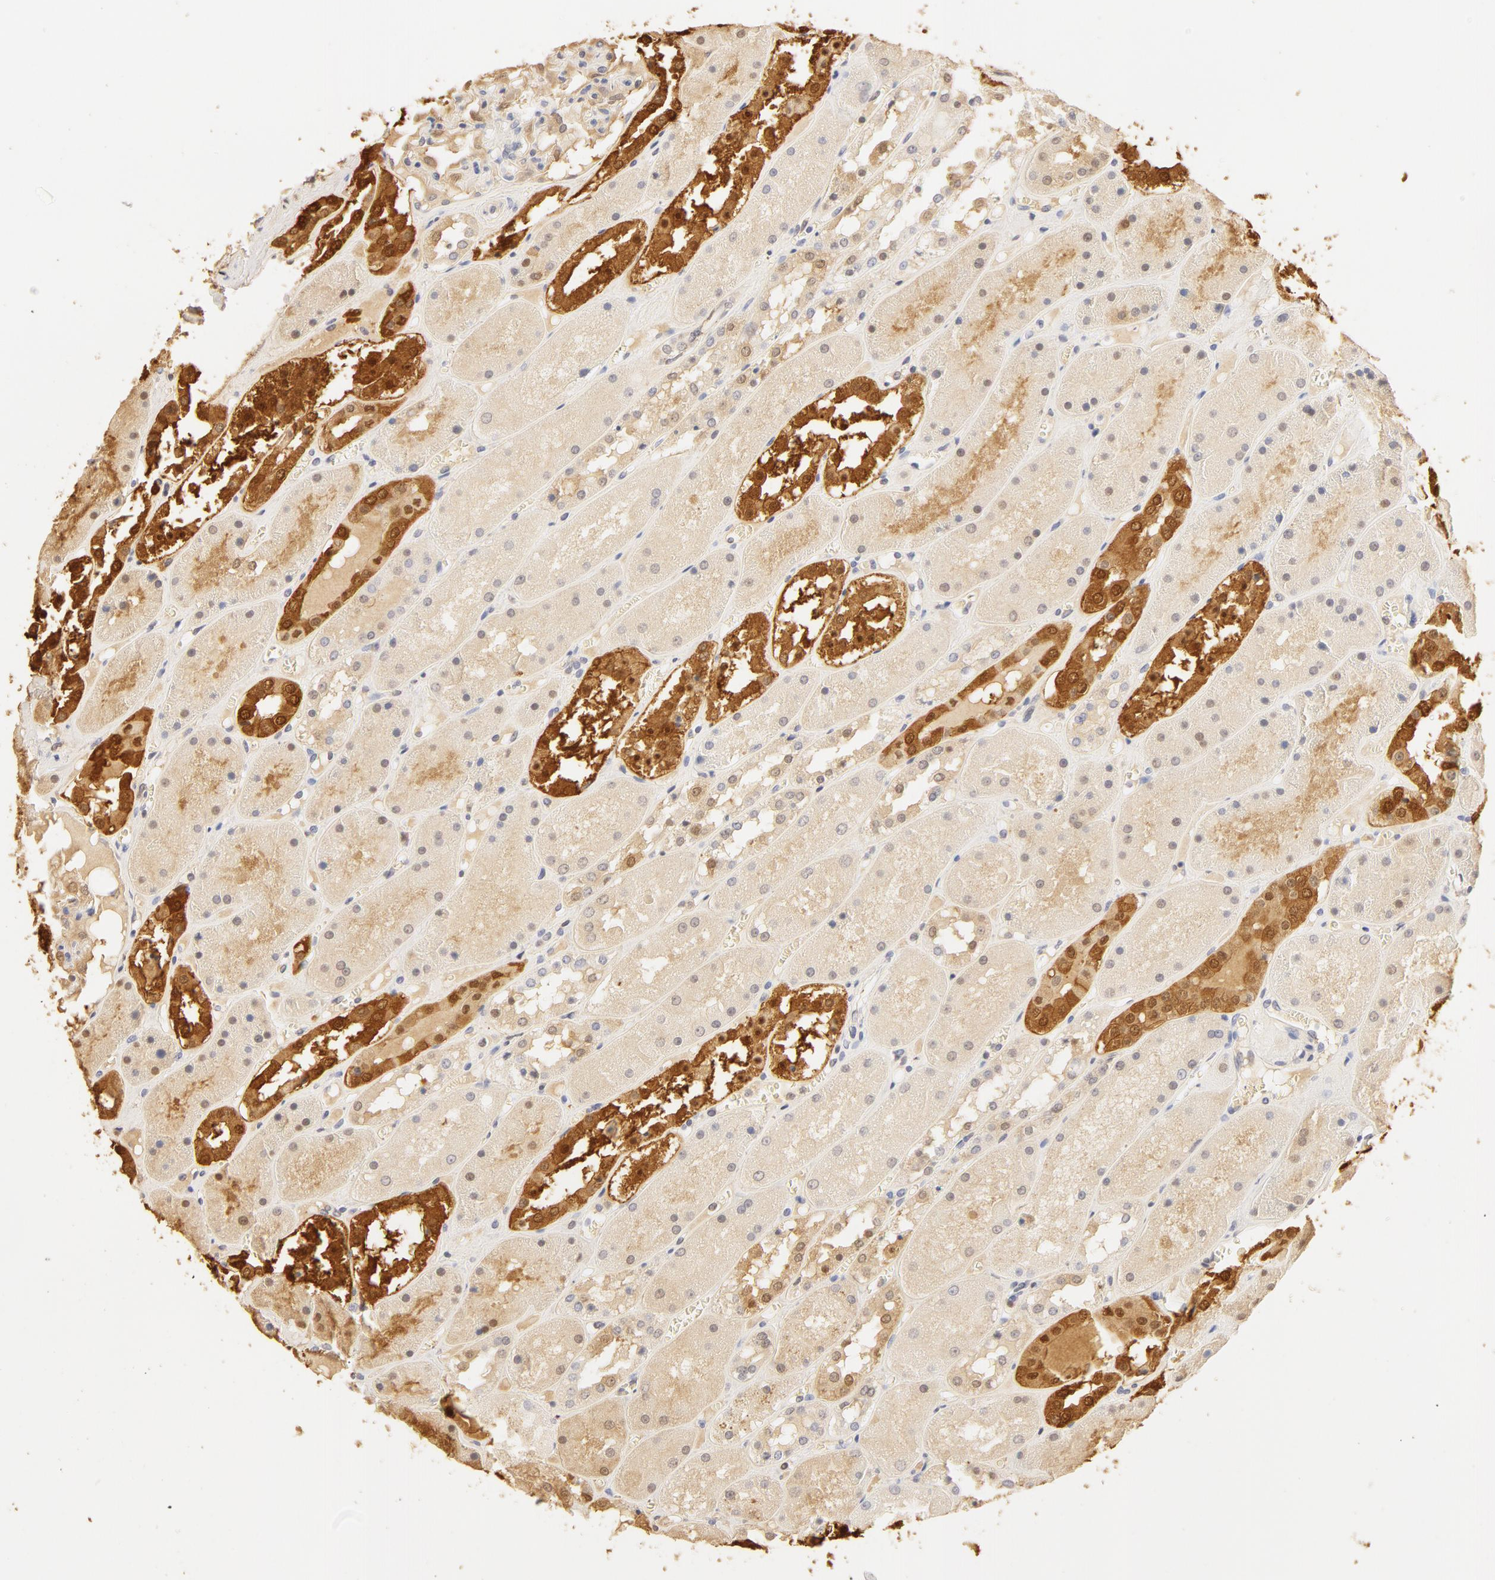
{"staining": {"intensity": "negative", "quantity": "none", "location": "none"}, "tissue": "kidney", "cell_type": "Cells in glomeruli", "image_type": "normal", "snomed": [{"axis": "morphology", "description": "Normal tissue, NOS"}, {"axis": "topography", "description": "Kidney"}], "caption": "DAB immunohistochemical staining of unremarkable kidney displays no significant staining in cells in glomeruli.", "gene": "CA2", "patient": {"sex": "male", "age": 36}}